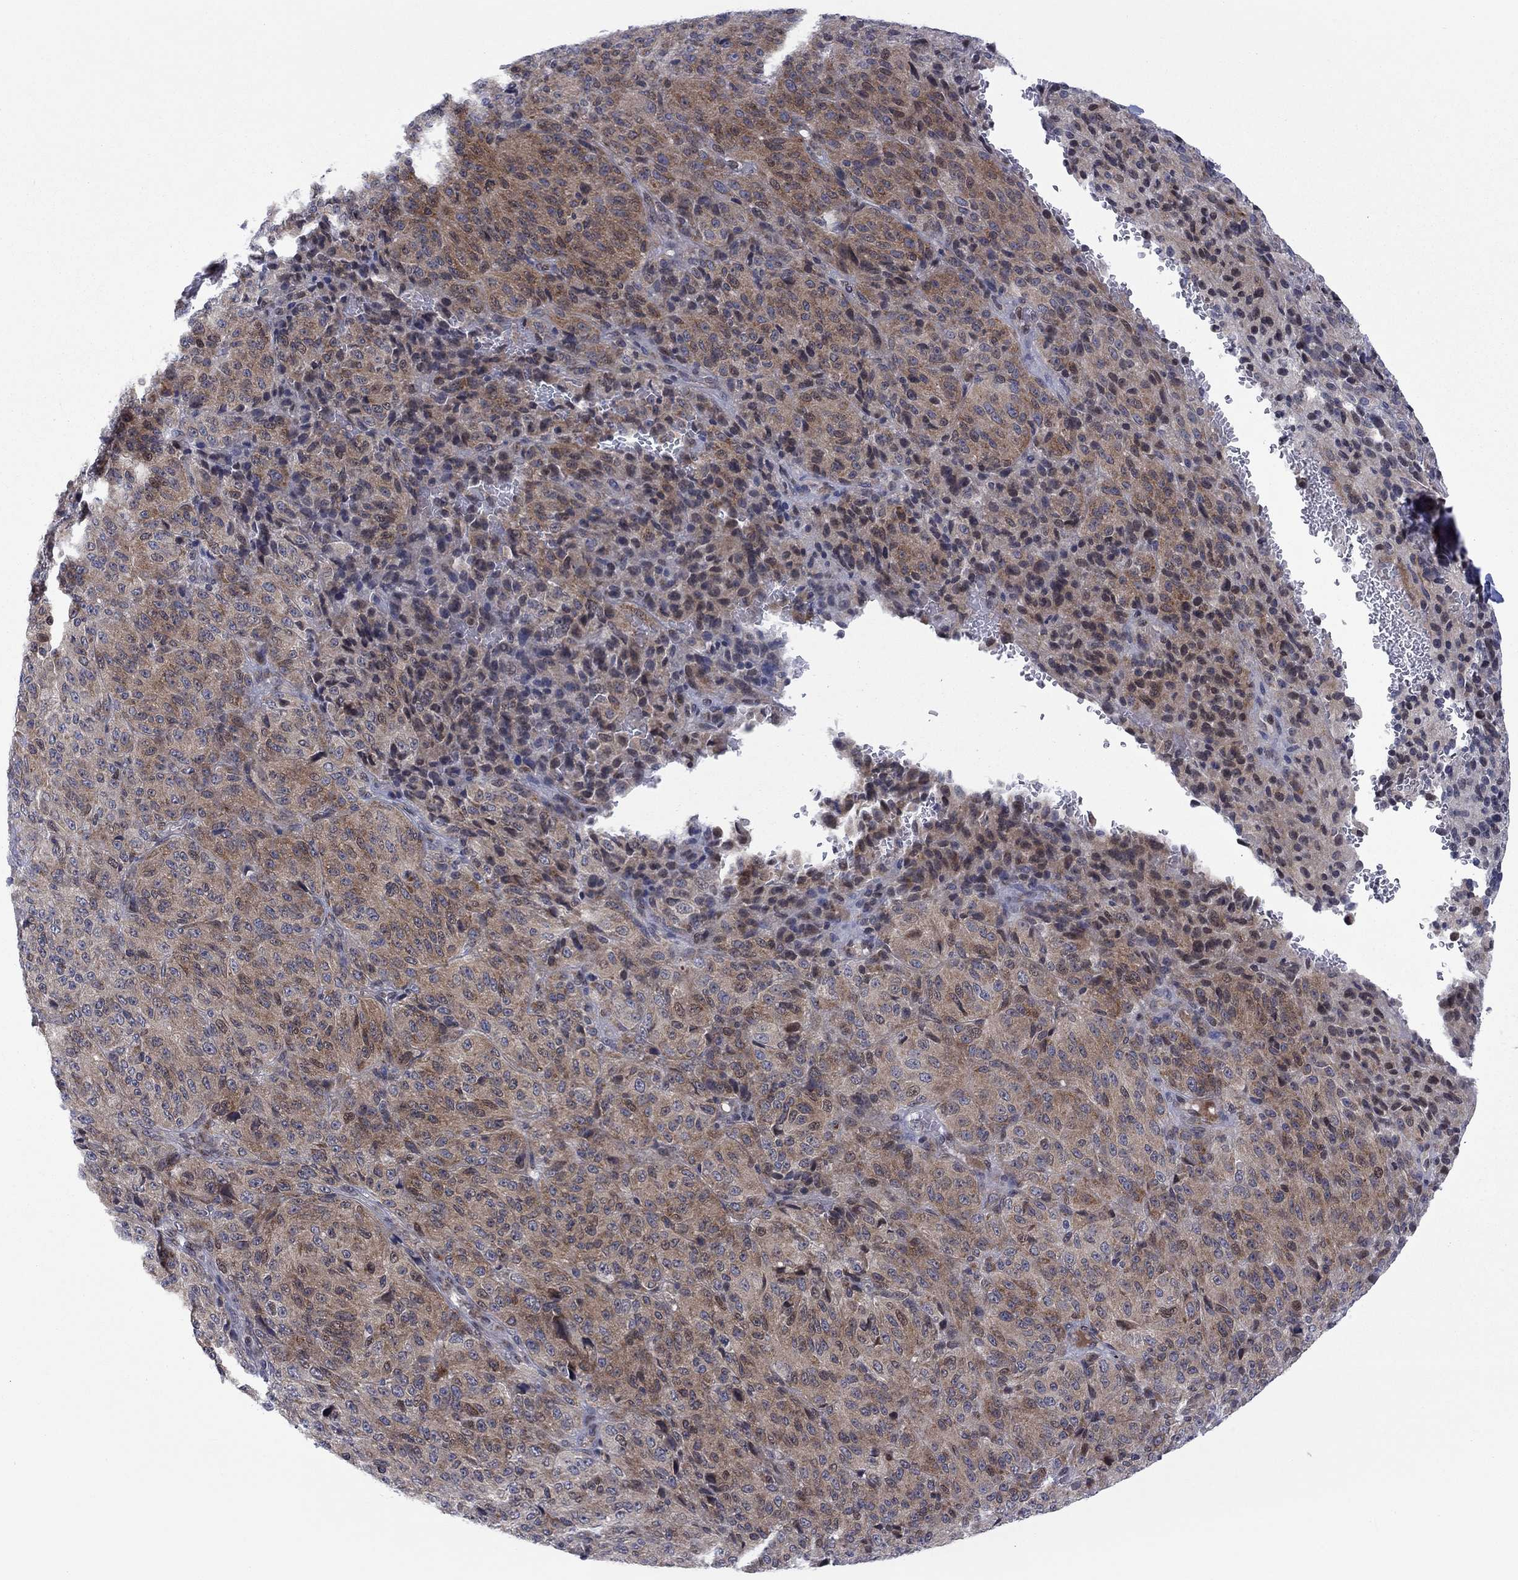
{"staining": {"intensity": "moderate", "quantity": "25%-75%", "location": "cytoplasmic/membranous"}, "tissue": "melanoma", "cell_type": "Tumor cells", "image_type": "cancer", "snomed": [{"axis": "morphology", "description": "Malignant melanoma, Metastatic site"}, {"axis": "topography", "description": "Brain"}], "caption": "Human malignant melanoma (metastatic site) stained with a protein marker exhibits moderate staining in tumor cells.", "gene": "TTC21B", "patient": {"sex": "female", "age": 56}}